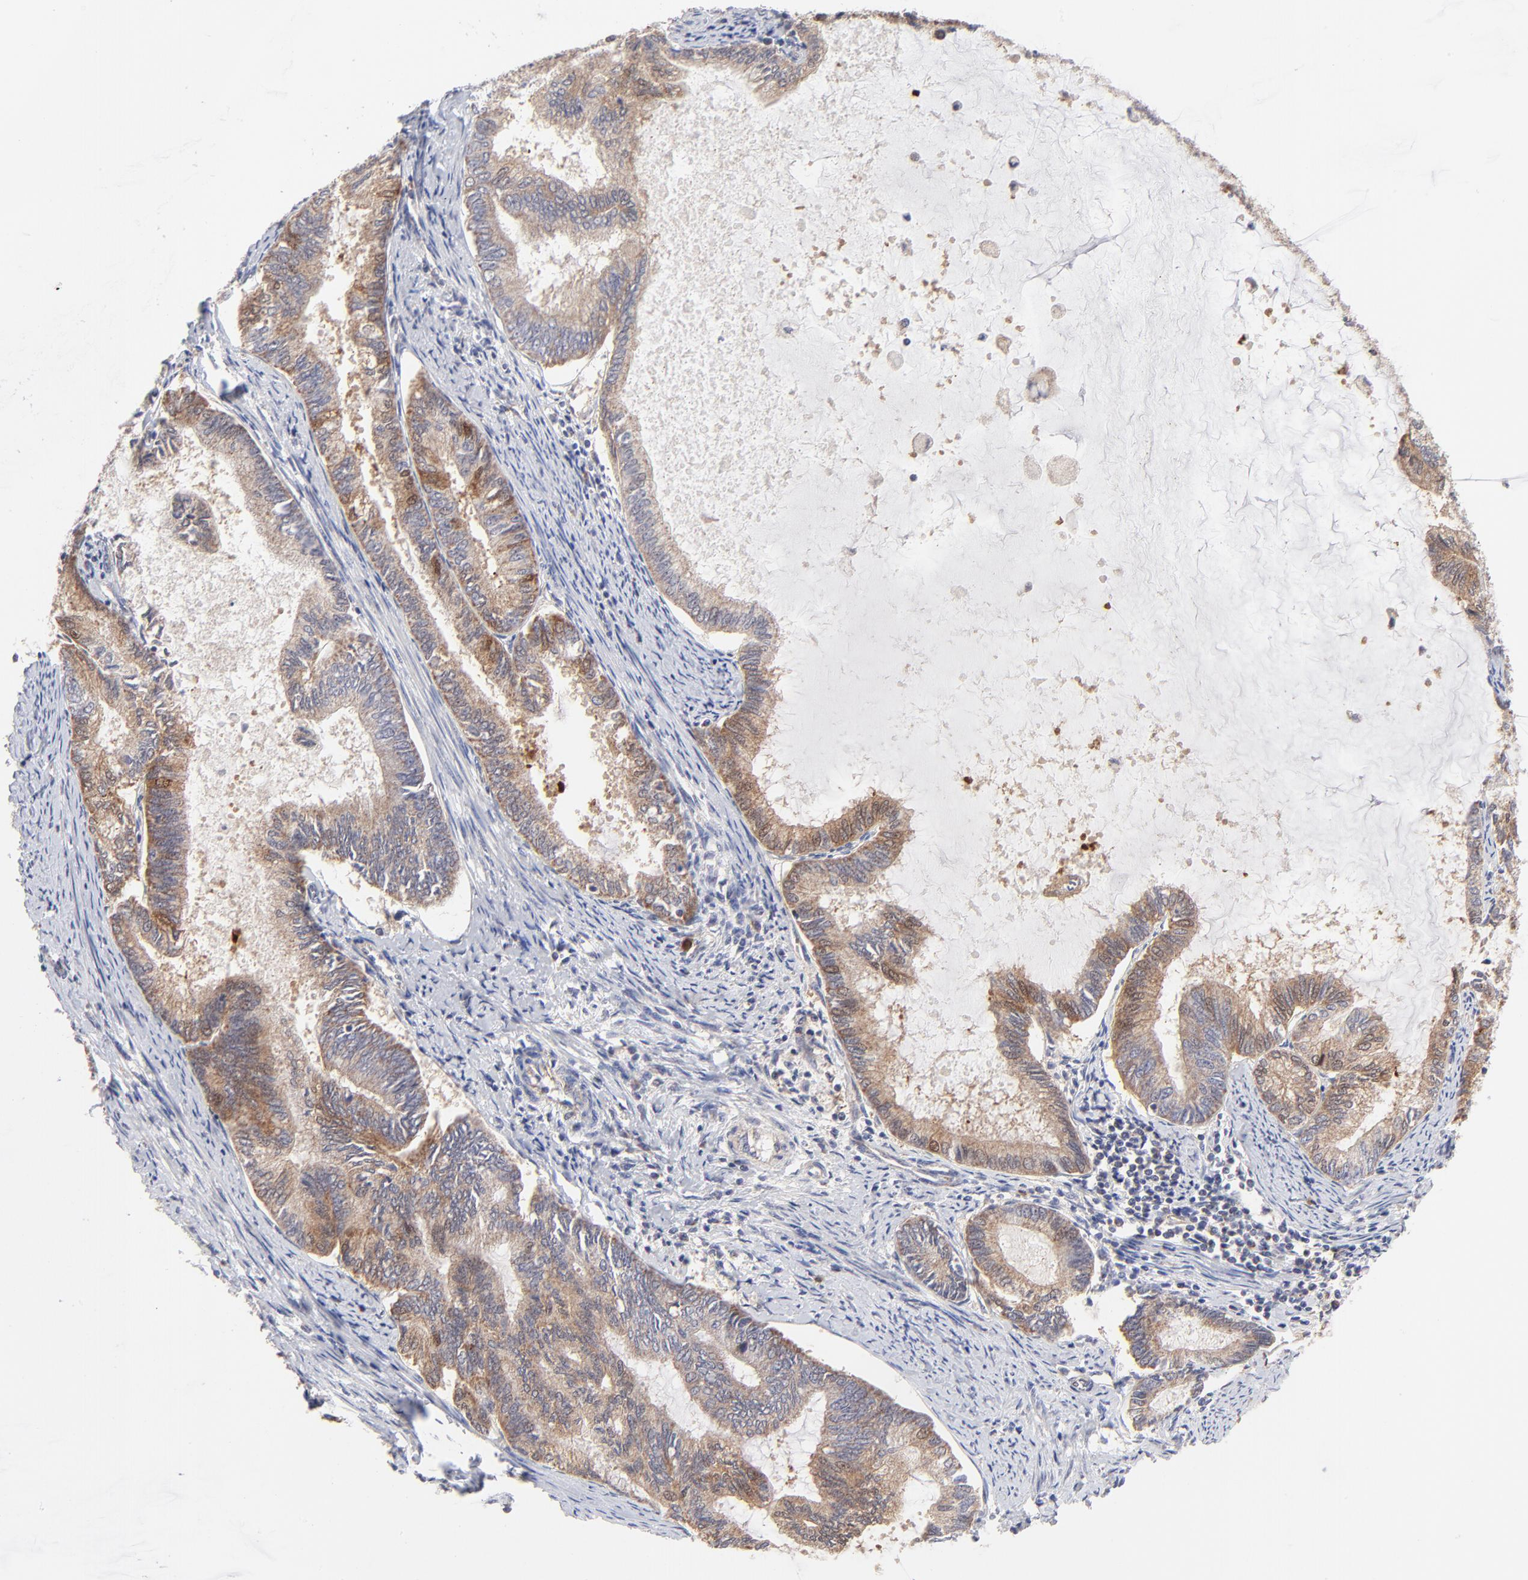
{"staining": {"intensity": "moderate", "quantity": ">75%", "location": "cytoplasmic/membranous"}, "tissue": "endometrial cancer", "cell_type": "Tumor cells", "image_type": "cancer", "snomed": [{"axis": "morphology", "description": "Adenocarcinoma, NOS"}, {"axis": "topography", "description": "Endometrium"}], "caption": "High-power microscopy captured an IHC micrograph of endometrial adenocarcinoma, revealing moderate cytoplasmic/membranous positivity in approximately >75% of tumor cells.", "gene": "FBXL12", "patient": {"sex": "female", "age": 86}}